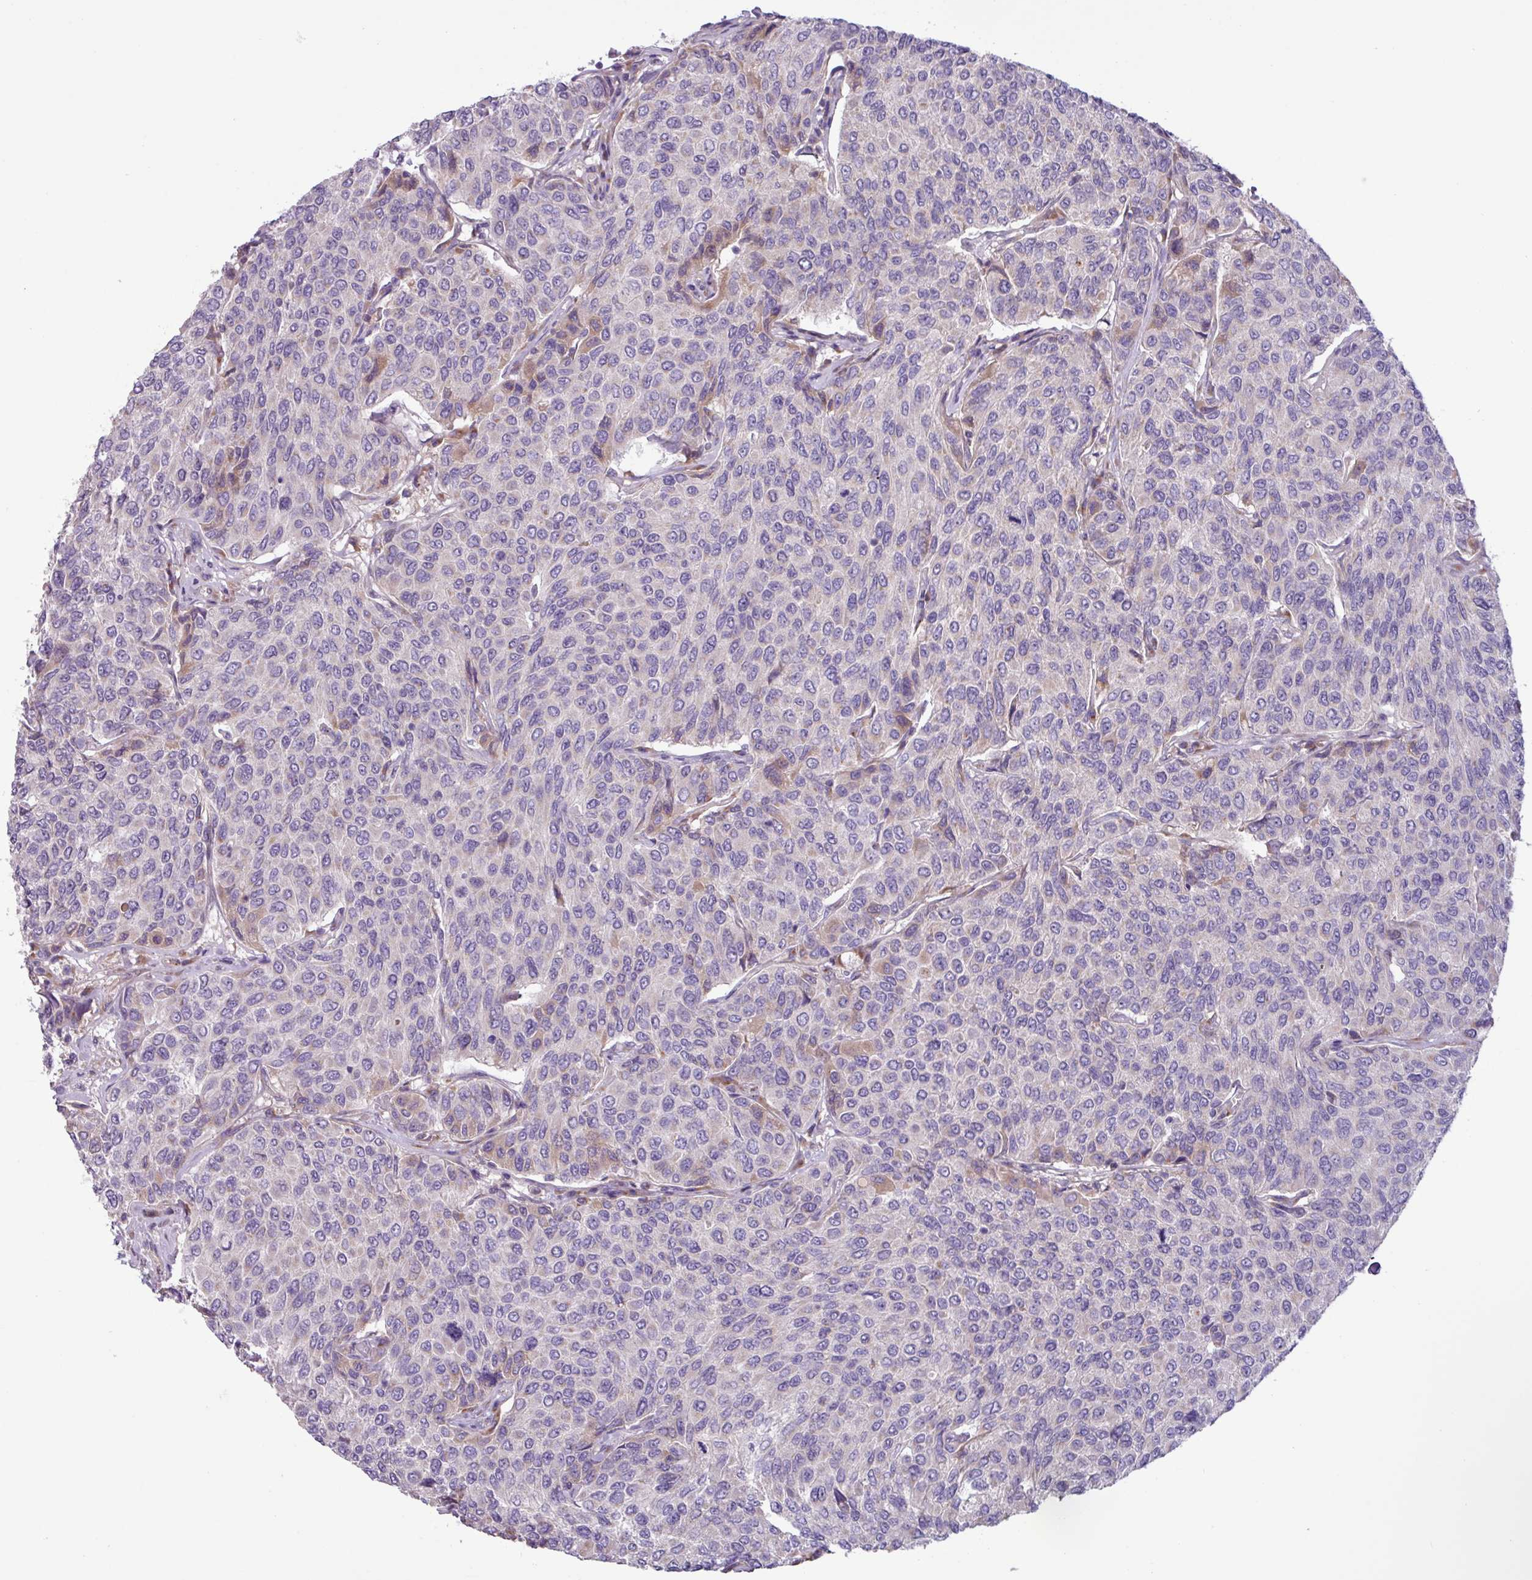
{"staining": {"intensity": "weak", "quantity": "<25%", "location": "cytoplasmic/membranous"}, "tissue": "breast cancer", "cell_type": "Tumor cells", "image_type": "cancer", "snomed": [{"axis": "morphology", "description": "Duct carcinoma"}, {"axis": "topography", "description": "Breast"}], "caption": "This photomicrograph is of breast intraductal carcinoma stained with IHC to label a protein in brown with the nuclei are counter-stained blue. There is no staining in tumor cells. (Brightfield microscopy of DAB (3,3'-diaminobenzidine) immunohistochemistry at high magnification).", "gene": "STIMATE", "patient": {"sex": "female", "age": 55}}